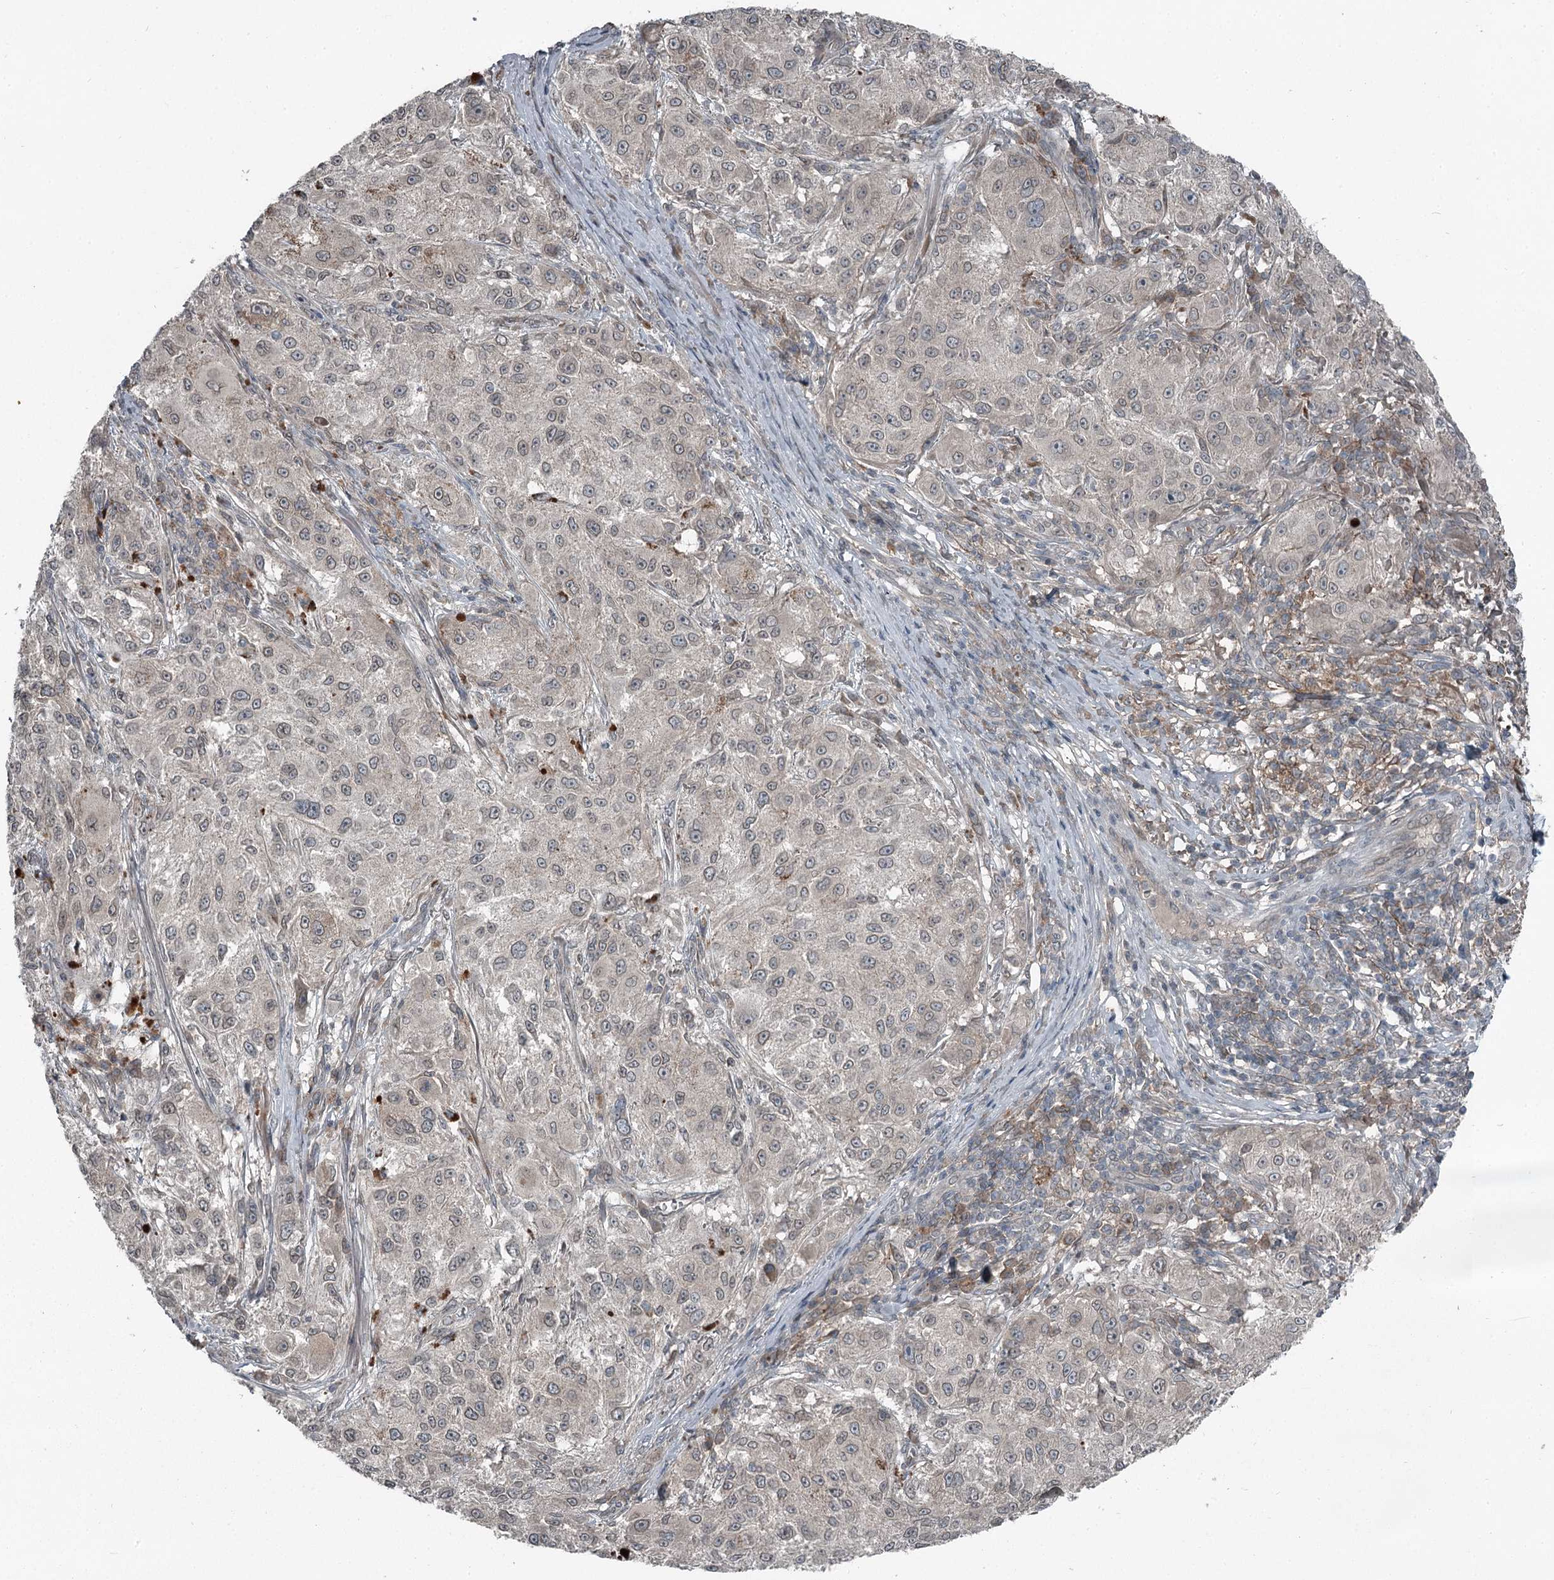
{"staining": {"intensity": "negative", "quantity": "none", "location": "none"}, "tissue": "melanoma", "cell_type": "Tumor cells", "image_type": "cancer", "snomed": [{"axis": "morphology", "description": "Necrosis, NOS"}, {"axis": "morphology", "description": "Malignant melanoma, NOS"}, {"axis": "topography", "description": "Skin"}], "caption": "Immunohistochemistry image of melanoma stained for a protein (brown), which demonstrates no positivity in tumor cells. (Immunohistochemistry (ihc), brightfield microscopy, high magnification).", "gene": "SLC39A8", "patient": {"sex": "female", "age": 87}}